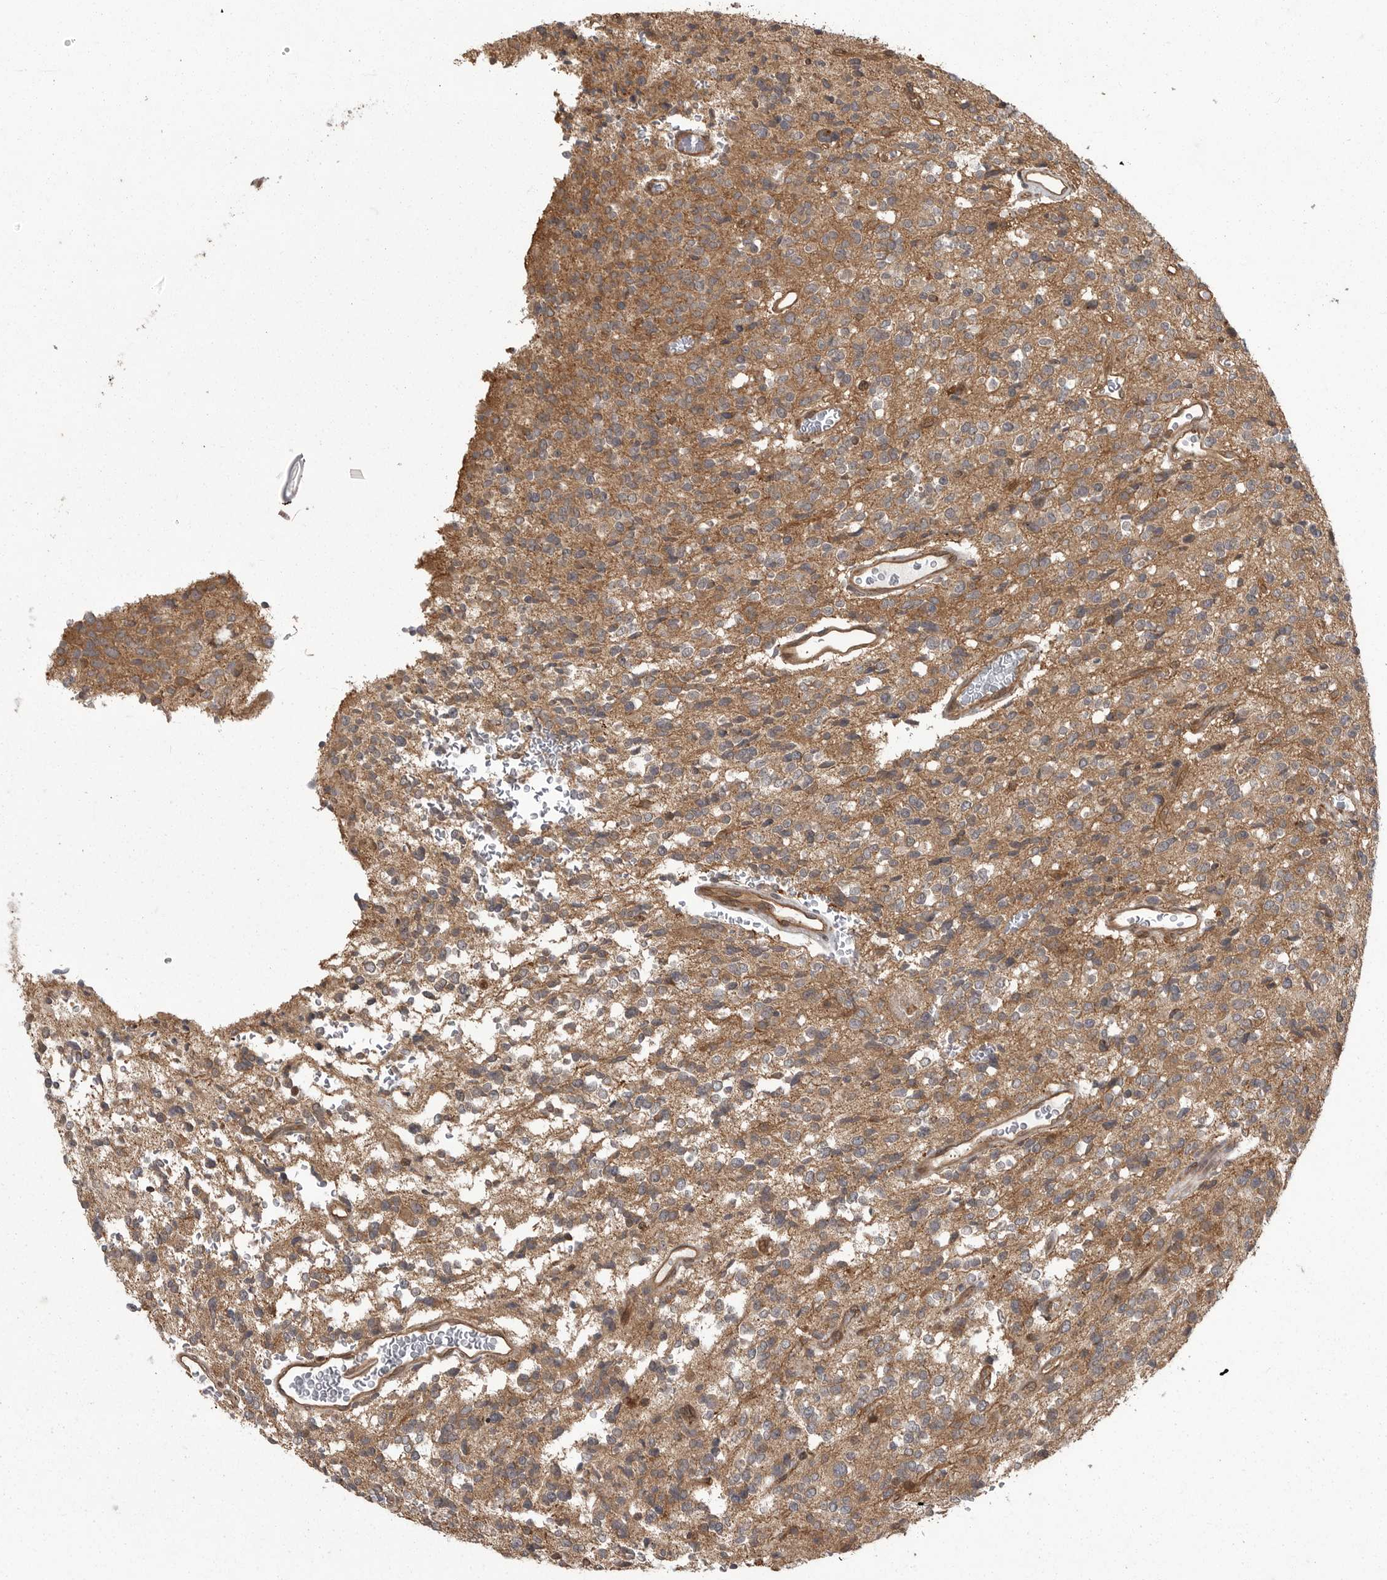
{"staining": {"intensity": "moderate", "quantity": ">75%", "location": "cytoplasmic/membranous"}, "tissue": "glioma", "cell_type": "Tumor cells", "image_type": "cancer", "snomed": [{"axis": "morphology", "description": "Glioma, malignant, High grade"}, {"axis": "topography", "description": "Brain"}], "caption": "High-power microscopy captured an immunohistochemistry image of malignant glioma (high-grade), revealing moderate cytoplasmic/membranous staining in approximately >75% of tumor cells.", "gene": "DNAJC8", "patient": {"sex": "male", "age": 34}}